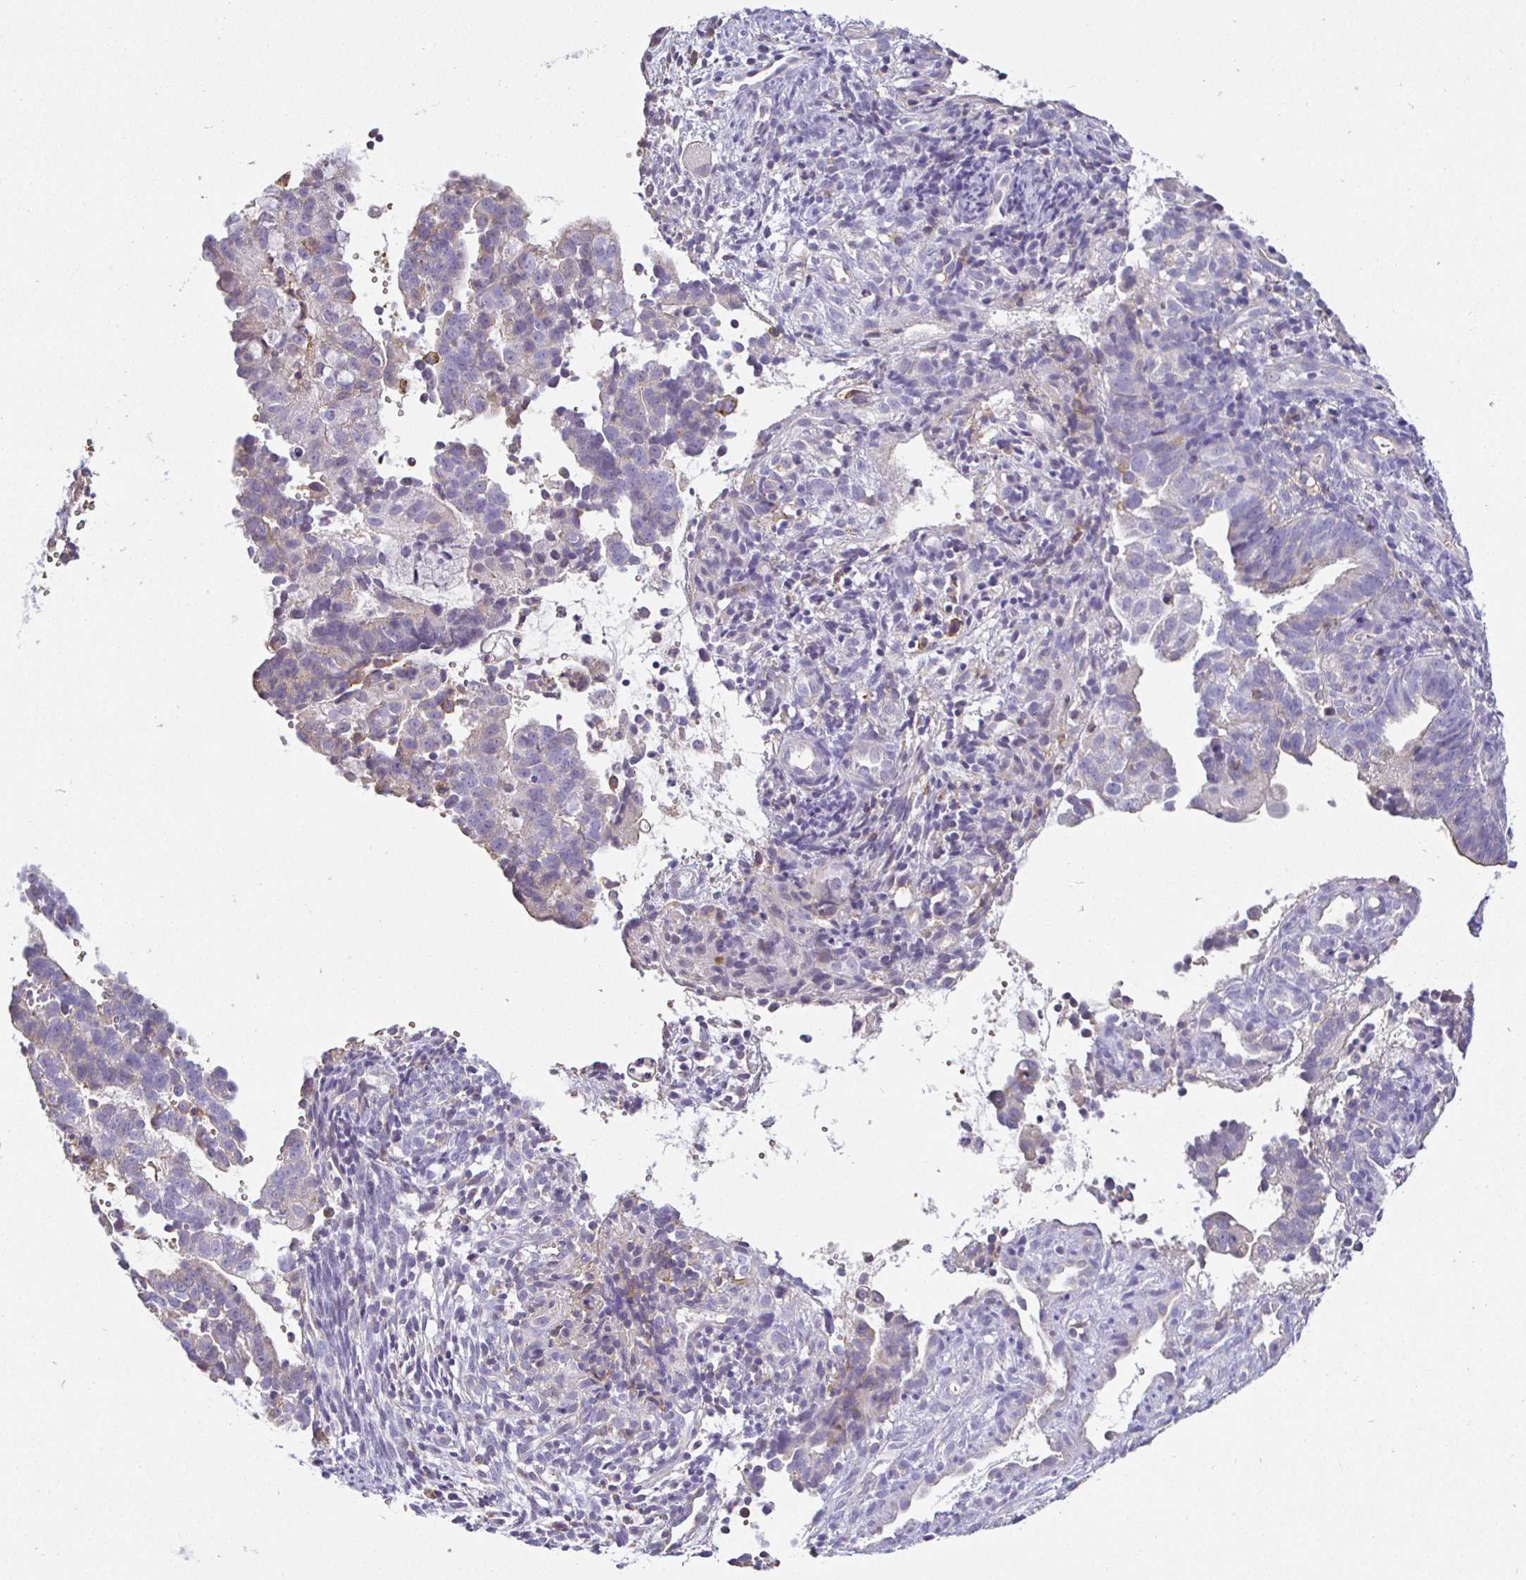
{"staining": {"intensity": "negative", "quantity": "none", "location": "none"}, "tissue": "endometrial cancer", "cell_type": "Tumor cells", "image_type": "cancer", "snomed": [{"axis": "morphology", "description": "Adenocarcinoma, NOS"}, {"axis": "topography", "description": "Endometrium"}], "caption": "The histopathology image exhibits no staining of tumor cells in endometrial cancer (adenocarcinoma).", "gene": "SIRPA", "patient": {"sex": "female", "age": 76}}